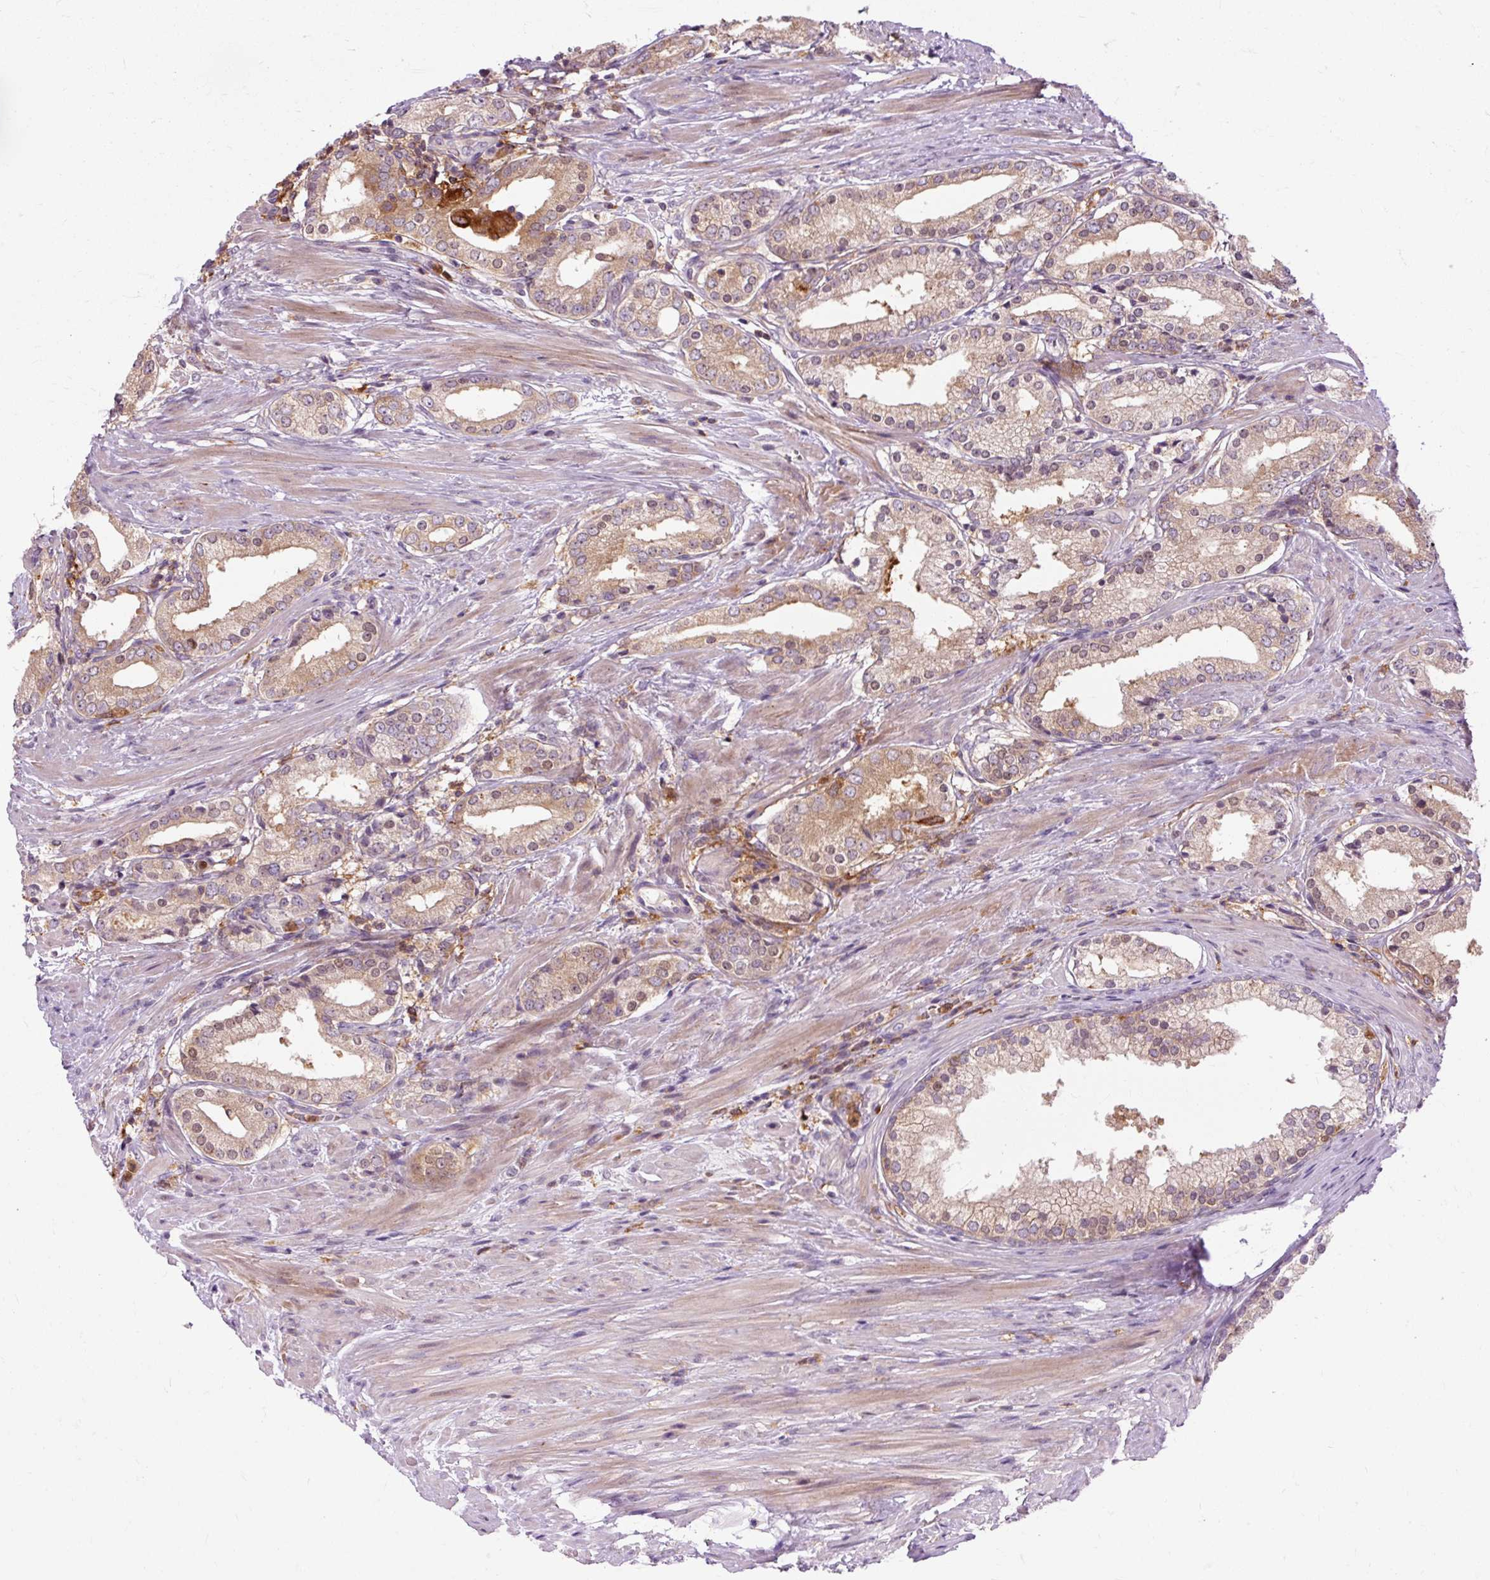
{"staining": {"intensity": "weak", "quantity": "25%-75%", "location": "cytoplasmic/membranous"}, "tissue": "prostate cancer", "cell_type": "Tumor cells", "image_type": "cancer", "snomed": [{"axis": "morphology", "description": "Adenocarcinoma, Low grade"}, {"axis": "topography", "description": "Prostate"}], "caption": "Immunohistochemical staining of human prostate cancer demonstrates low levels of weak cytoplasmic/membranous protein staining in approximately 25%-75% of tumor cells.", "gene": "CEBPZ", "patient": {"sex": "male", "age": 58}}